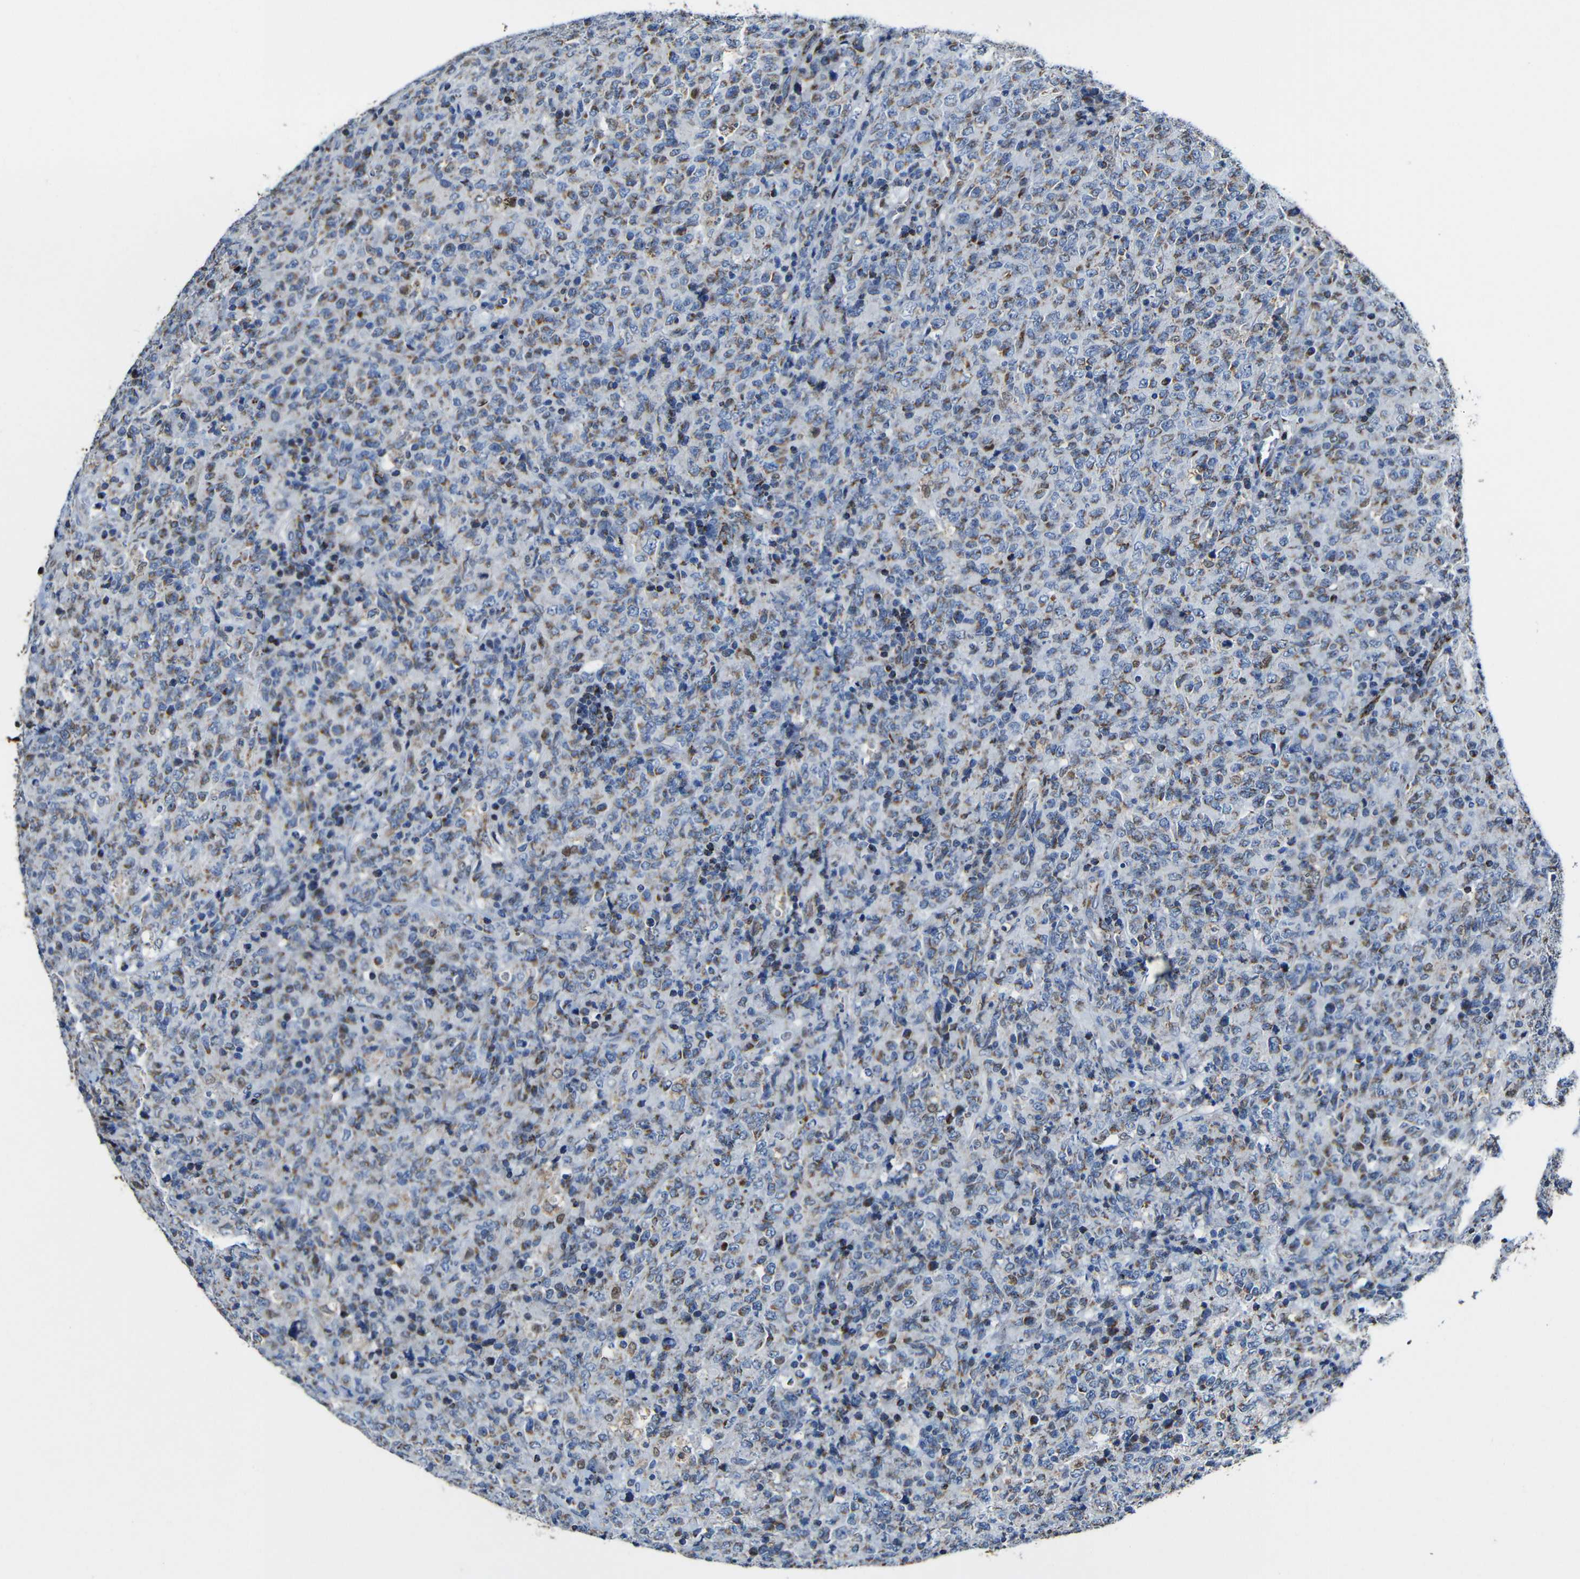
{"staining": {"intensity": "weak", "quantity": "25%-75%", "location": "cytoplasmic/membranous"}, "tissue": "lymphoma", "cell_type": "Tumor cells", "image_type": "cancer", "snomed": [{"axis": "morphology", "description": "Malignant lymphoma, non-Hodgkin's type, High grade"}, {"axis": "topography", "description": "Tonsil"}], "caption": "Brown immunohistochemical staining in high-grade malignant lymphoma, non-Hodgkin's type displays weak cytoplasmic/membranous expression in approximately 25%-75% of tumor cells.", "gene": "CA5B", "patient": {"sex": "female", "age": 36}}